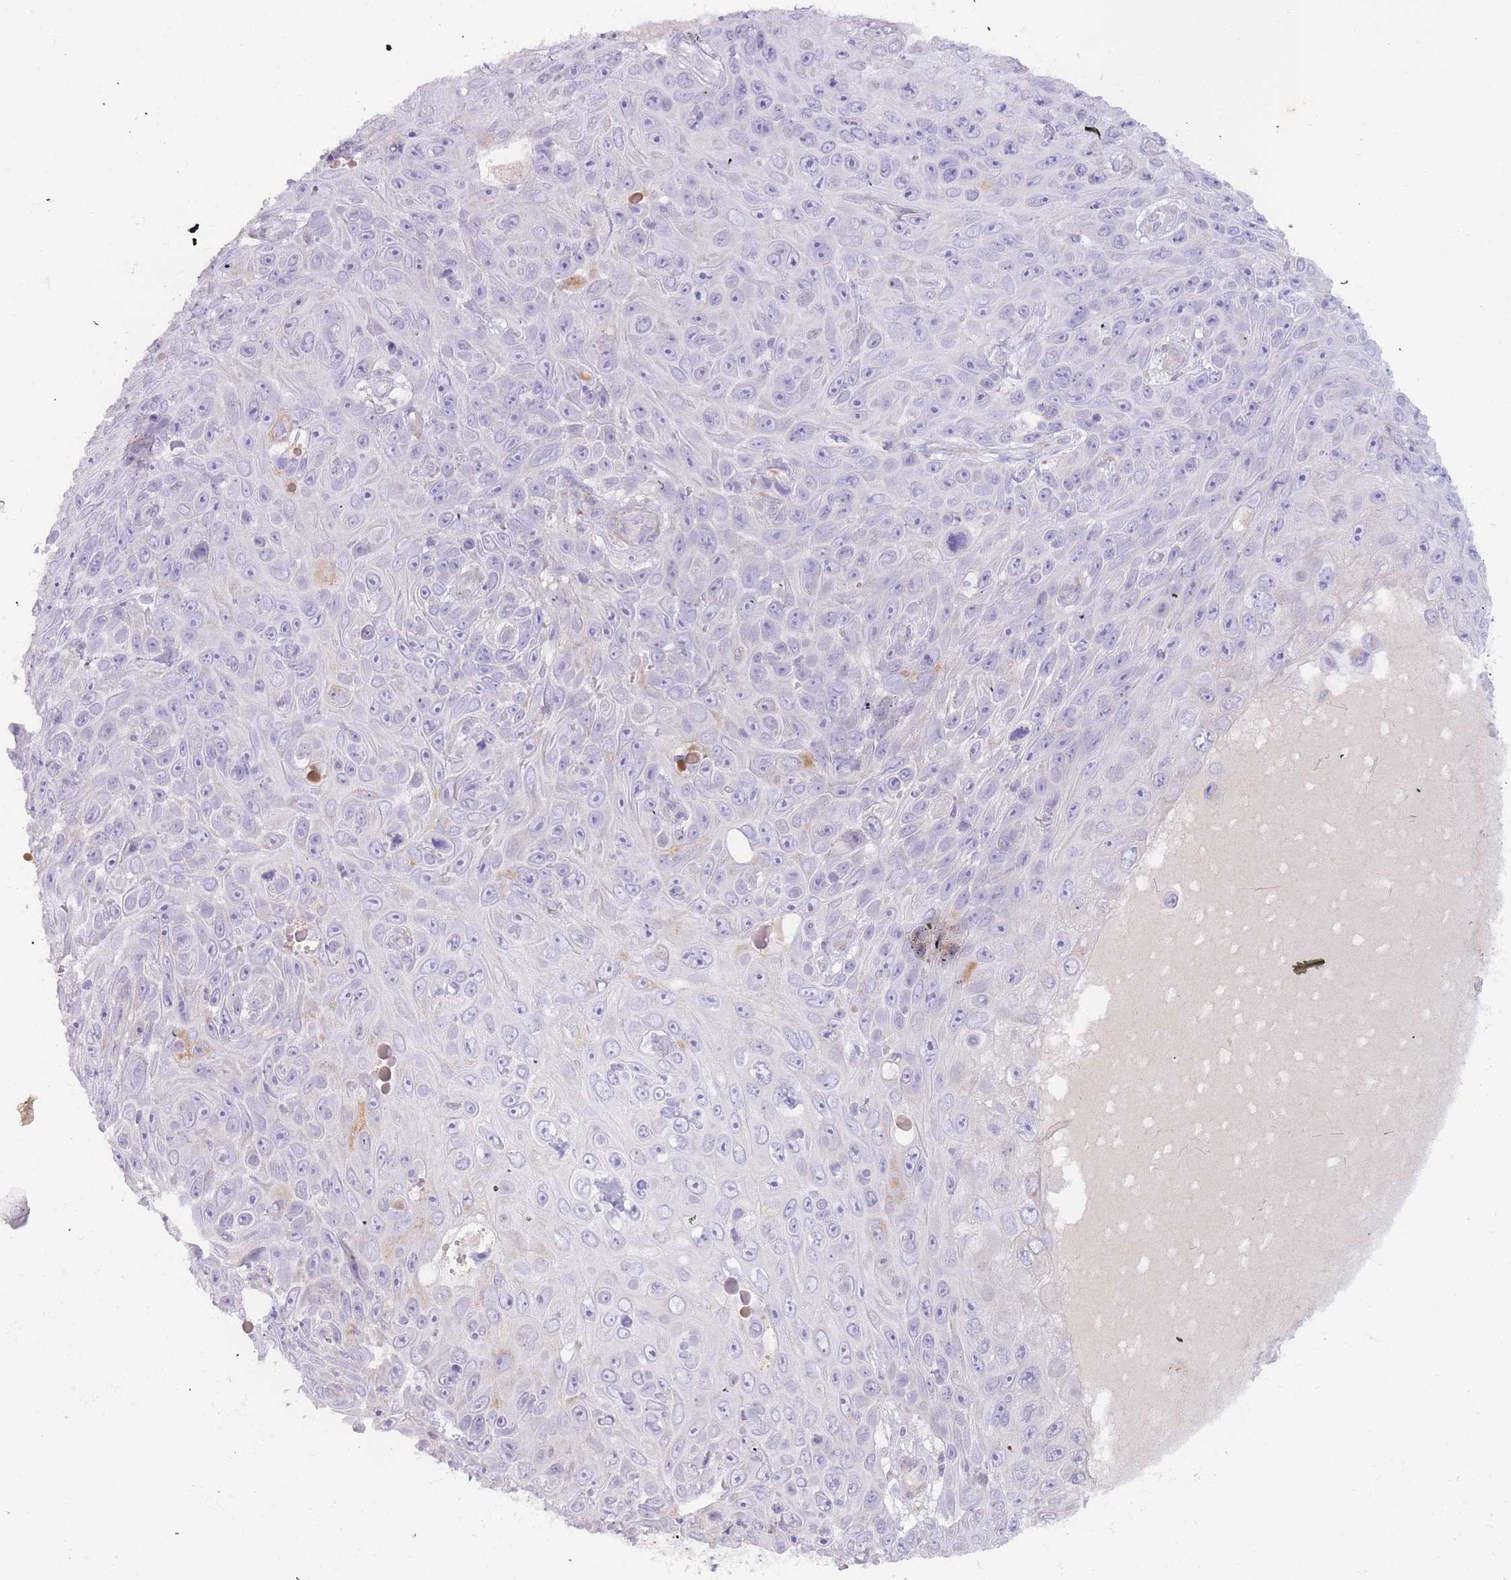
{"staining": {"intensity": "negative", "quantity": "none", "location": "none"}, "tissue": "skin cancer", "cell_type": "Tumor cells", "image_type": "cancer", "snomed": [{"axis": "morphology", "description": "Squamous cell carcinoma, NOS"}, {"axis": "topography", "description": "Skin"}], "caption": "Tumor cells are negative for brown protein staining in skin cancer (squamous cell carcinoma).", "gene": "SLC35E4", "patient": {"sex": "male", "age": 82}}